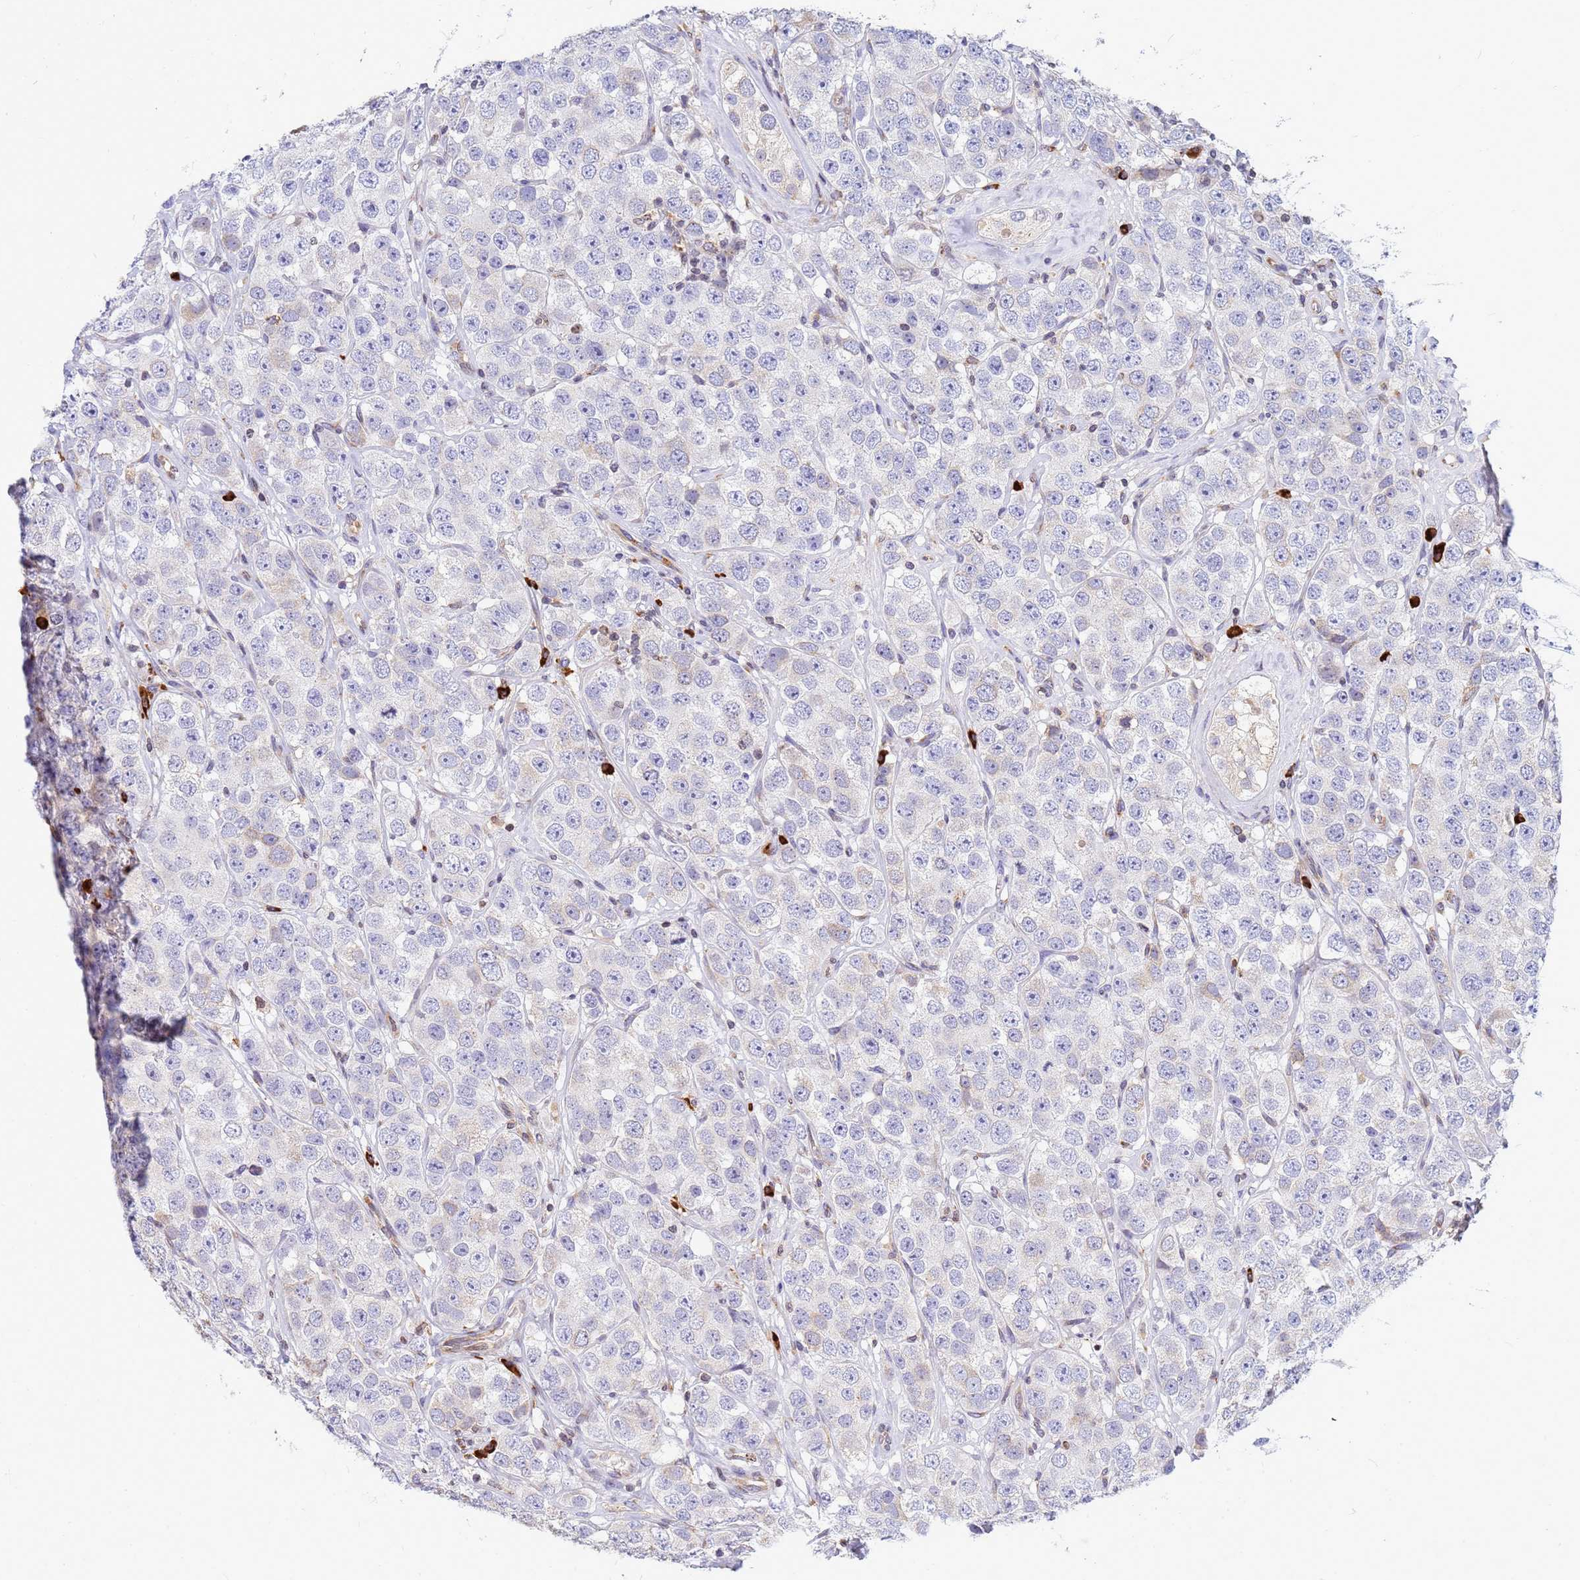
{"staining": {"intensity": "negative", "quantity": "none", "location": "none"}, "tissue": "testis cancer", "cell_type": "Tumor cells", "image_type": "cancer", "snomed": [{"axis": "morphology", "description": "Seminoma, NOS"}, {"axis": "topography", "description": "Testis"}], "caption": "A histopathology image of human testis cancer is negative for staining in tumor cells. (DAB (3,3'-diaminobenzidine) immunohistochemistry (IHC) visualized using brightfield microscopy, high magnification).", "gene": "SSR4", "patient": {"sex": "male", "age": 28}}